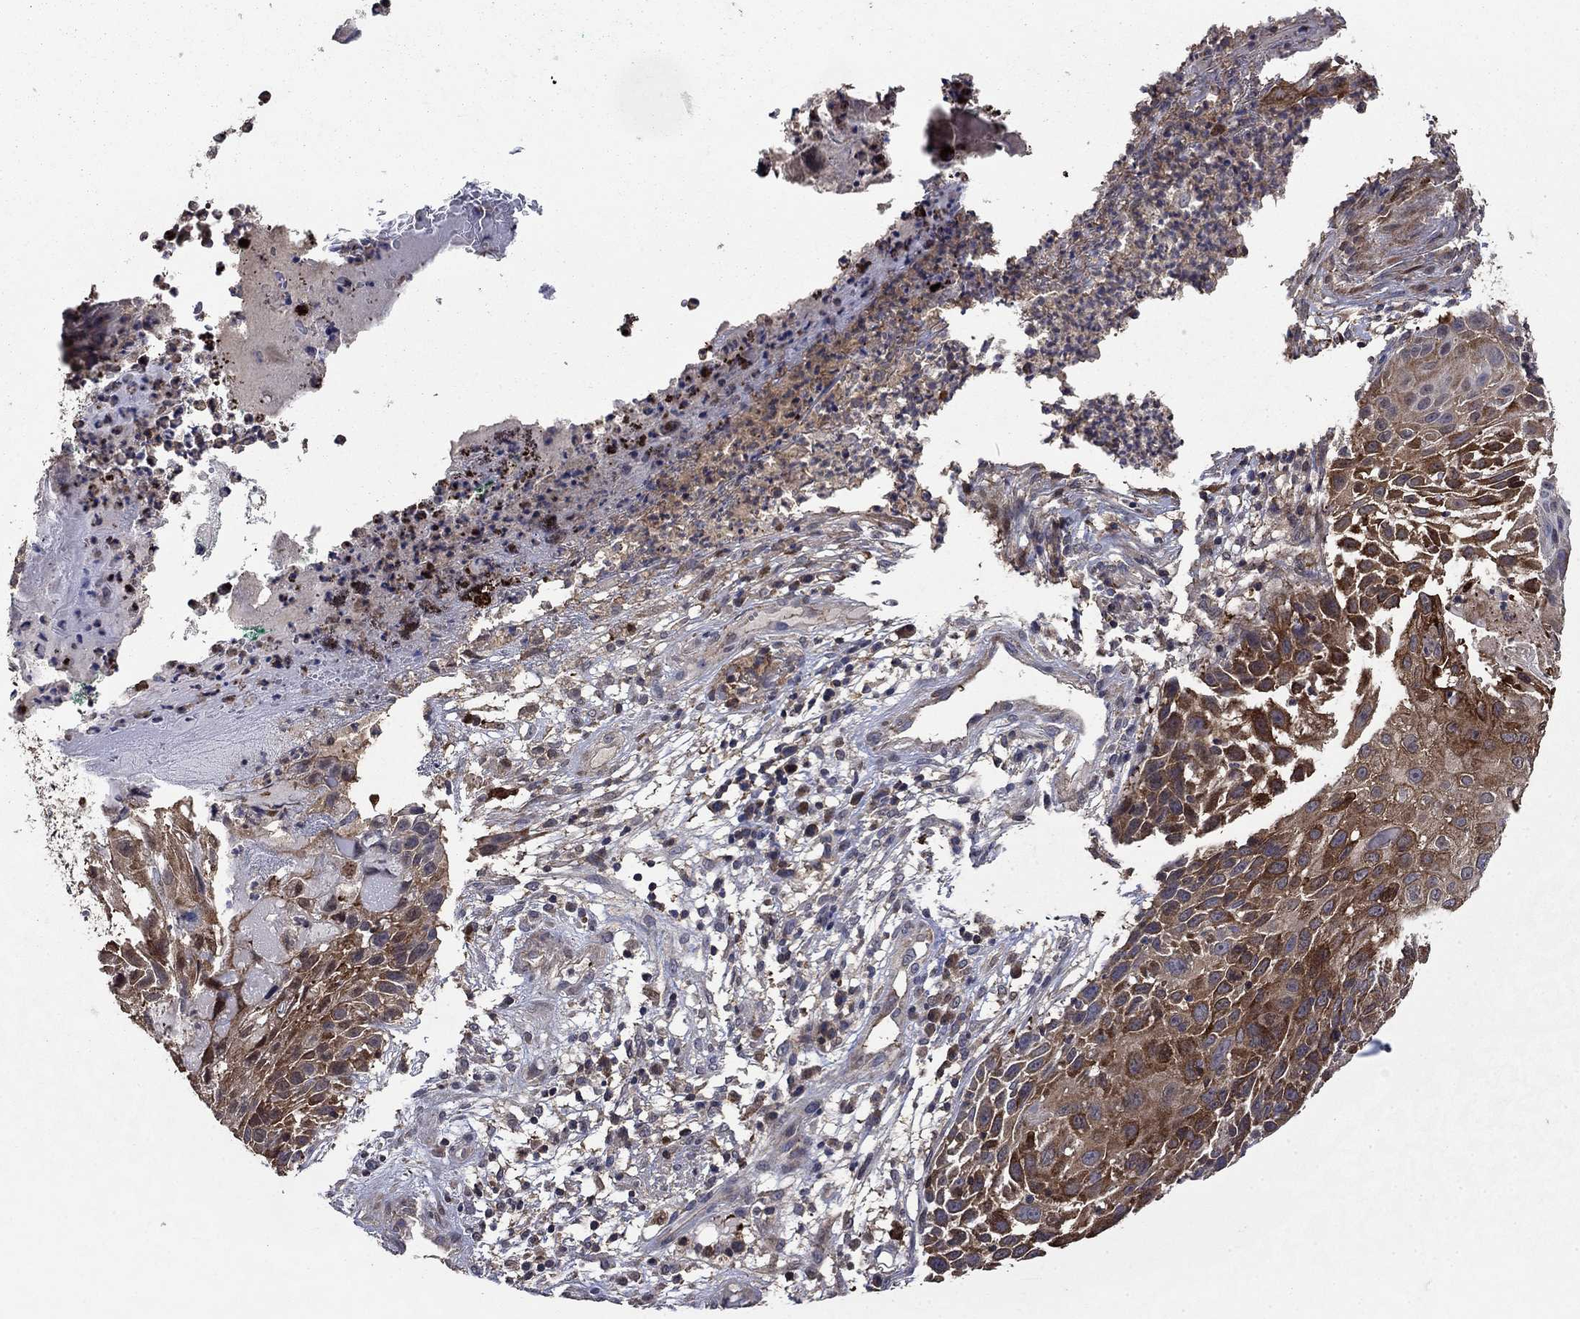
{"staining": {"intensity": "moderate", "quantity": "25%-75%", "location": "cytoplasmic/membranous"}, "tissue": "skin cancer", "cell_type": "Tumor cells", "image_type": "cancer", "snomed": [{"axis": "morphology", "description": "Squamous cell carcinoma, NOS"}, {"axis": "topography", "description": "Skin"}], "caption": "Skin cancer stained for a protein (brown) shows moderate cytoplasmic/membranous positive expression in about 25%-75% of tumor cells.", "gene": "DVL1", "patient": {"sex": "male", "age": 92}}